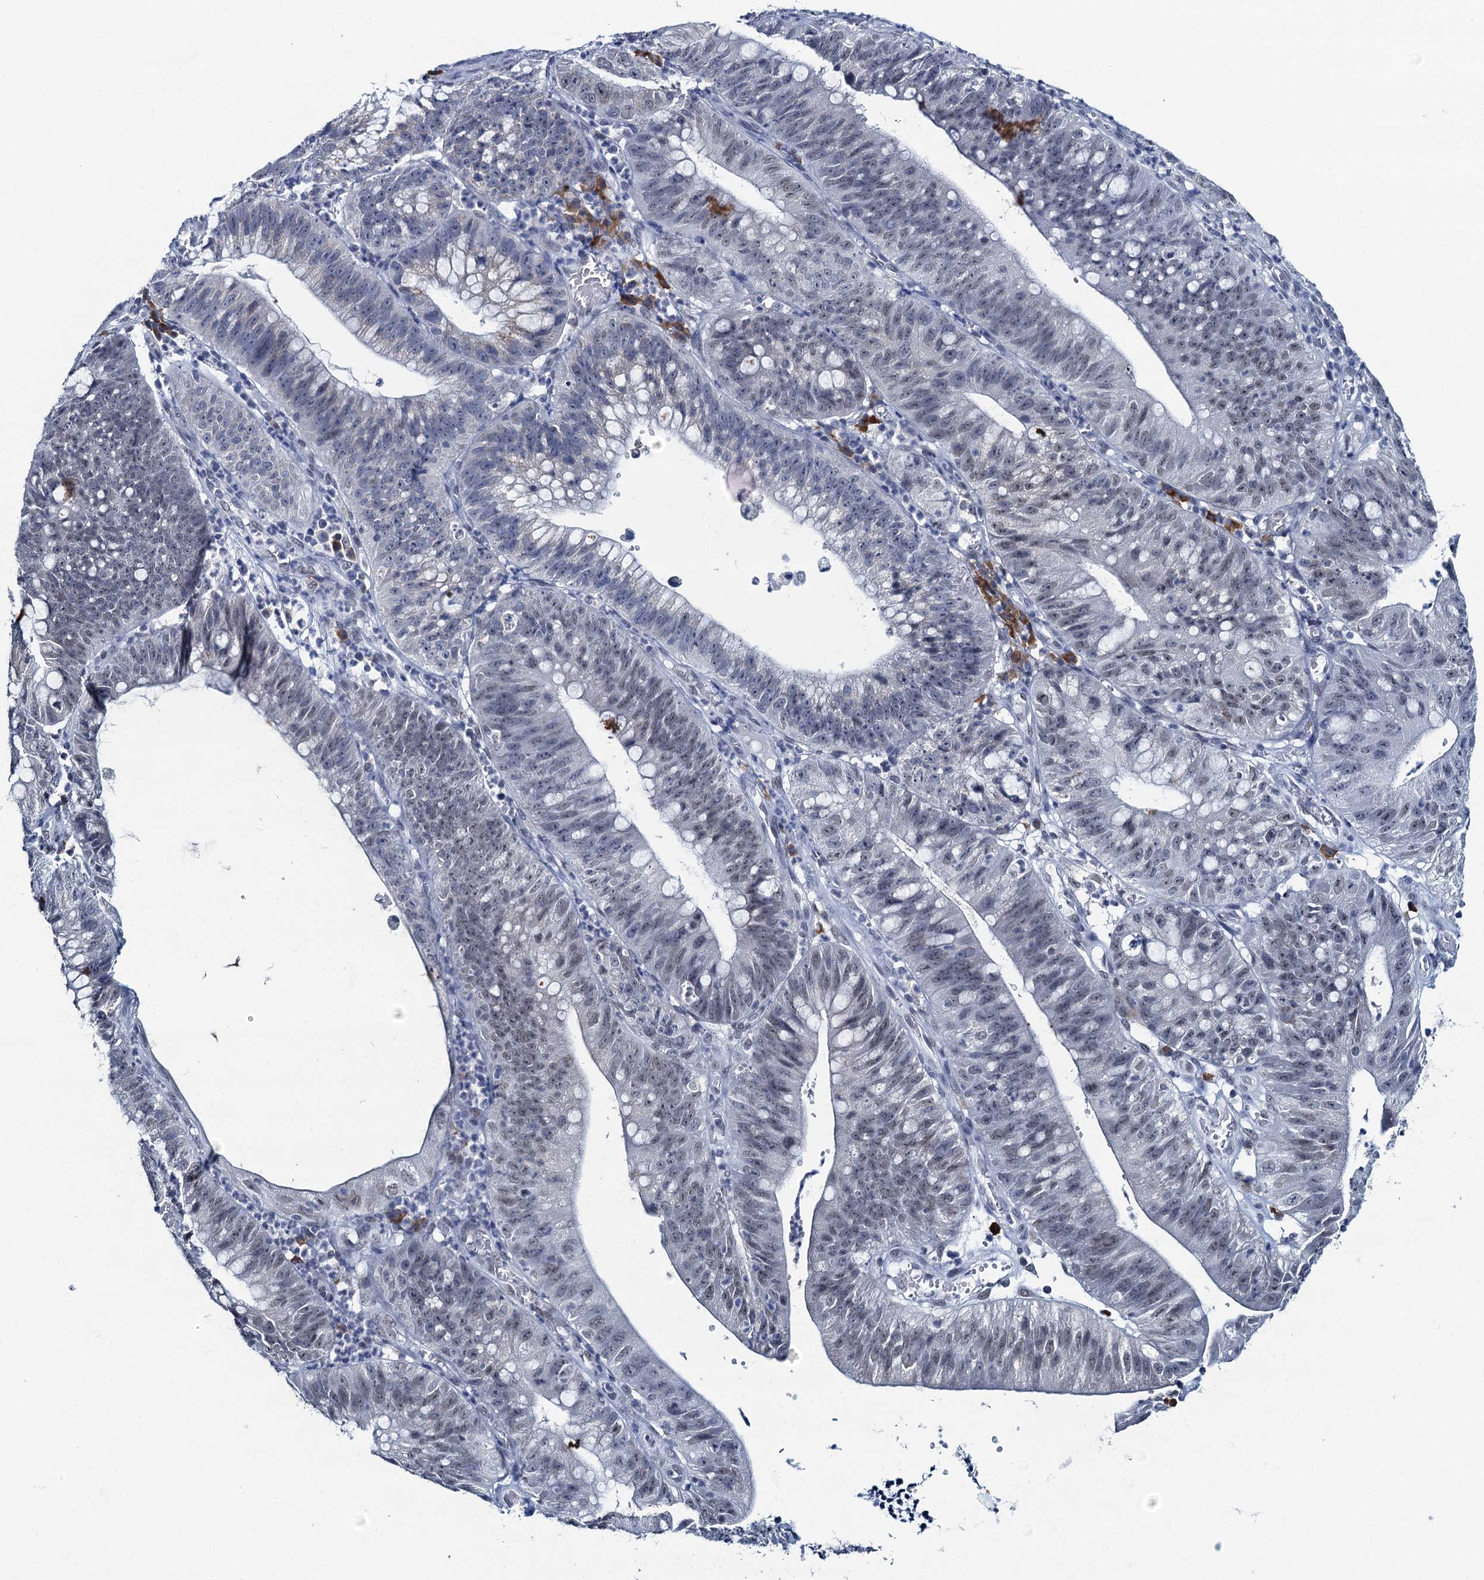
{"staining": {"intensity": "weak", "quantity": "25%-75%", "location": "nuclear"}, "tissue": "stomach cancer", "cell_type": "Tumor cells", "image_type": "cancer", "snomed": [{"axis": "morphology", "description": "Adenocarcinoma, NOS"}, {"axis": "topography", "description": "Stomach"}], "caption": "IHC micrograph of neoplastic tissue: human stomach cancer stained using immunohistochemistry (IHC) displays low levels of weak protein expression localized specifically in the nuclear of tumor cells, appearing as a nuclear brown color.", "gene": "HAPSTR1", "patient": {"sex": "male", "age": 59}}